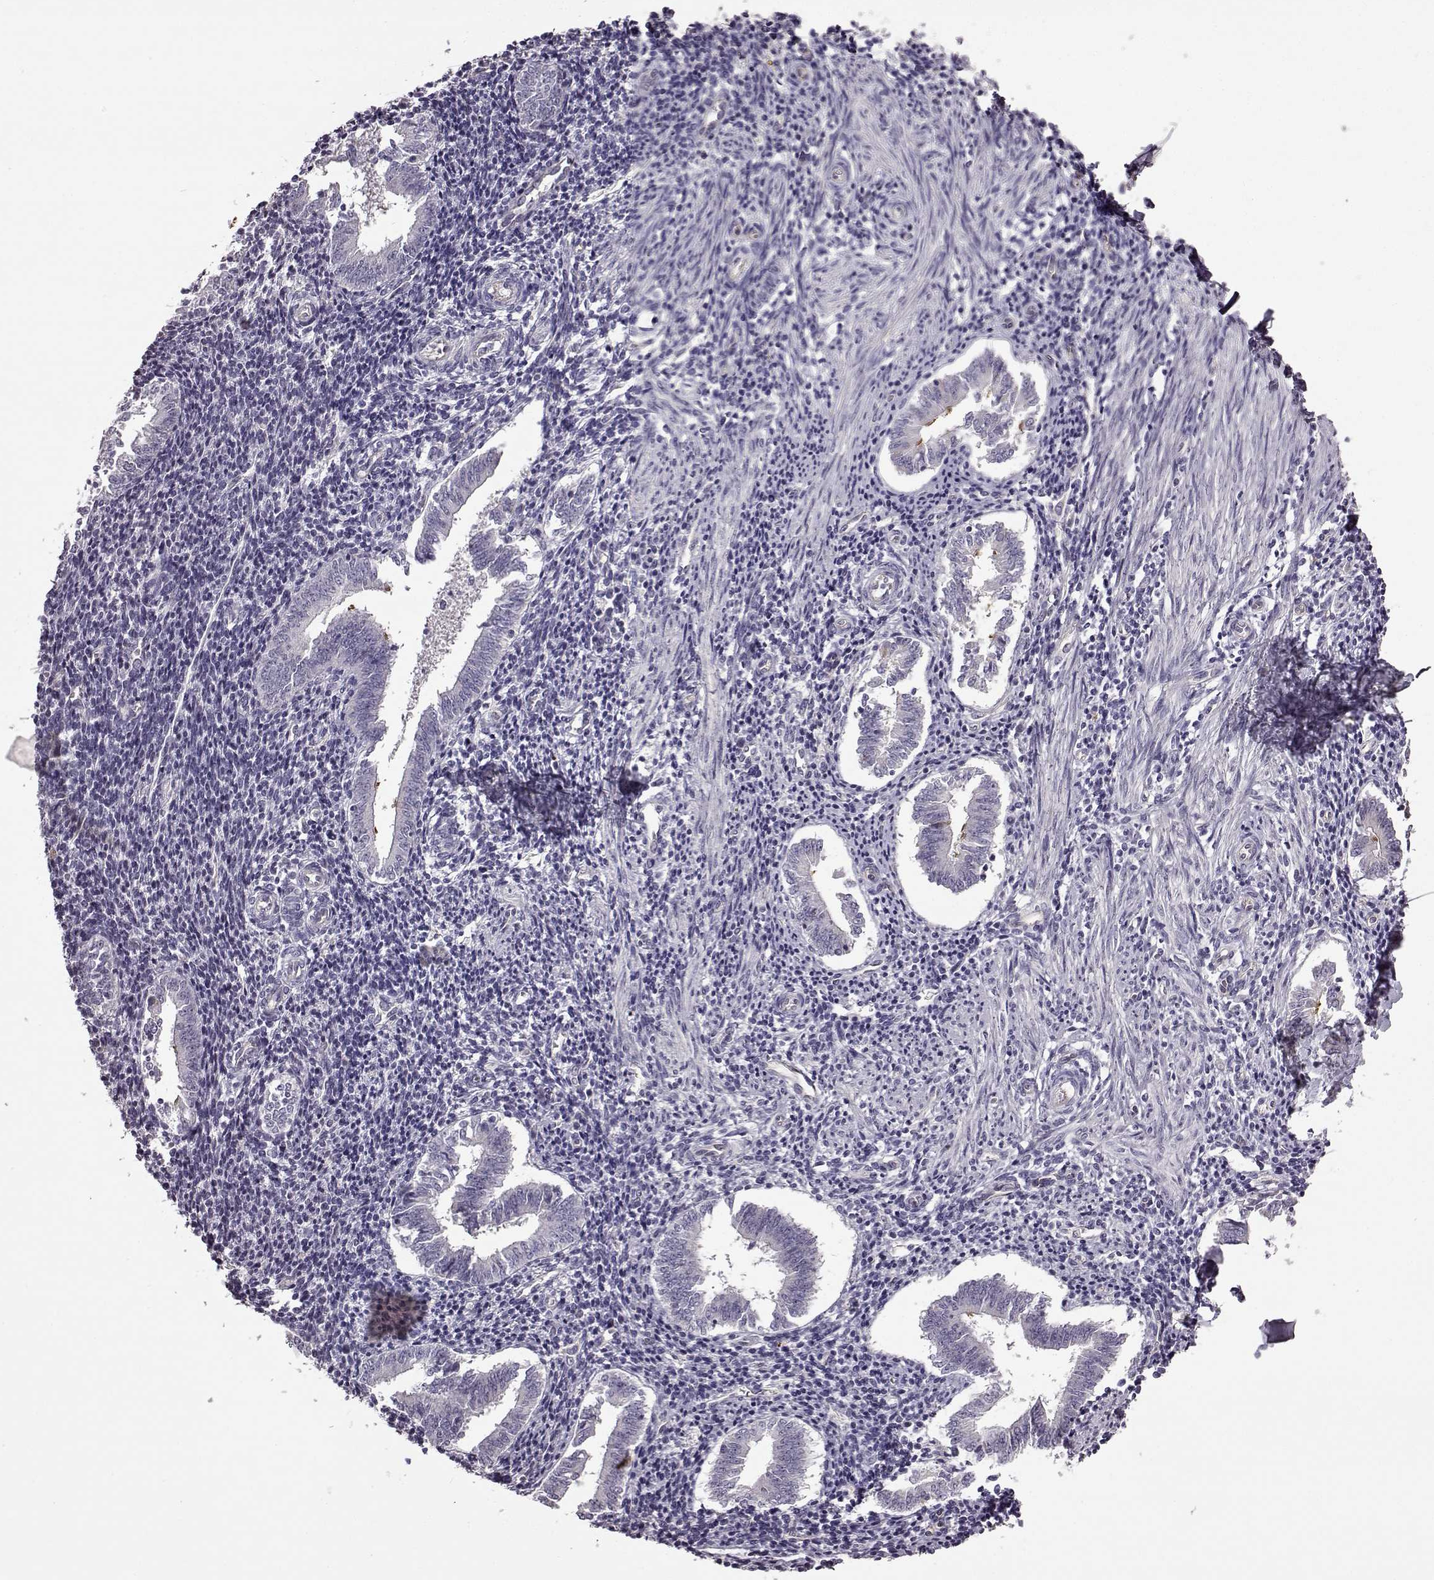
{"staining": {"intensity": "negative", "quantity": "none", "location": "none"}, "tissue": "endometrium", "cell_type": "Cells in endometrial stroma", "image_type": "normal", "snomed": [{"axis": "morphology", "description": "Normal tissue, NOS"}, {"axis": "topography", "description": "Endometrium"}], "caption": "The micrograph displays no staining of cells in endometrial stroma in unremarkable endometrium.", "gene": "EDDM3B", "patient": {"sex": "female", "age": 25}}